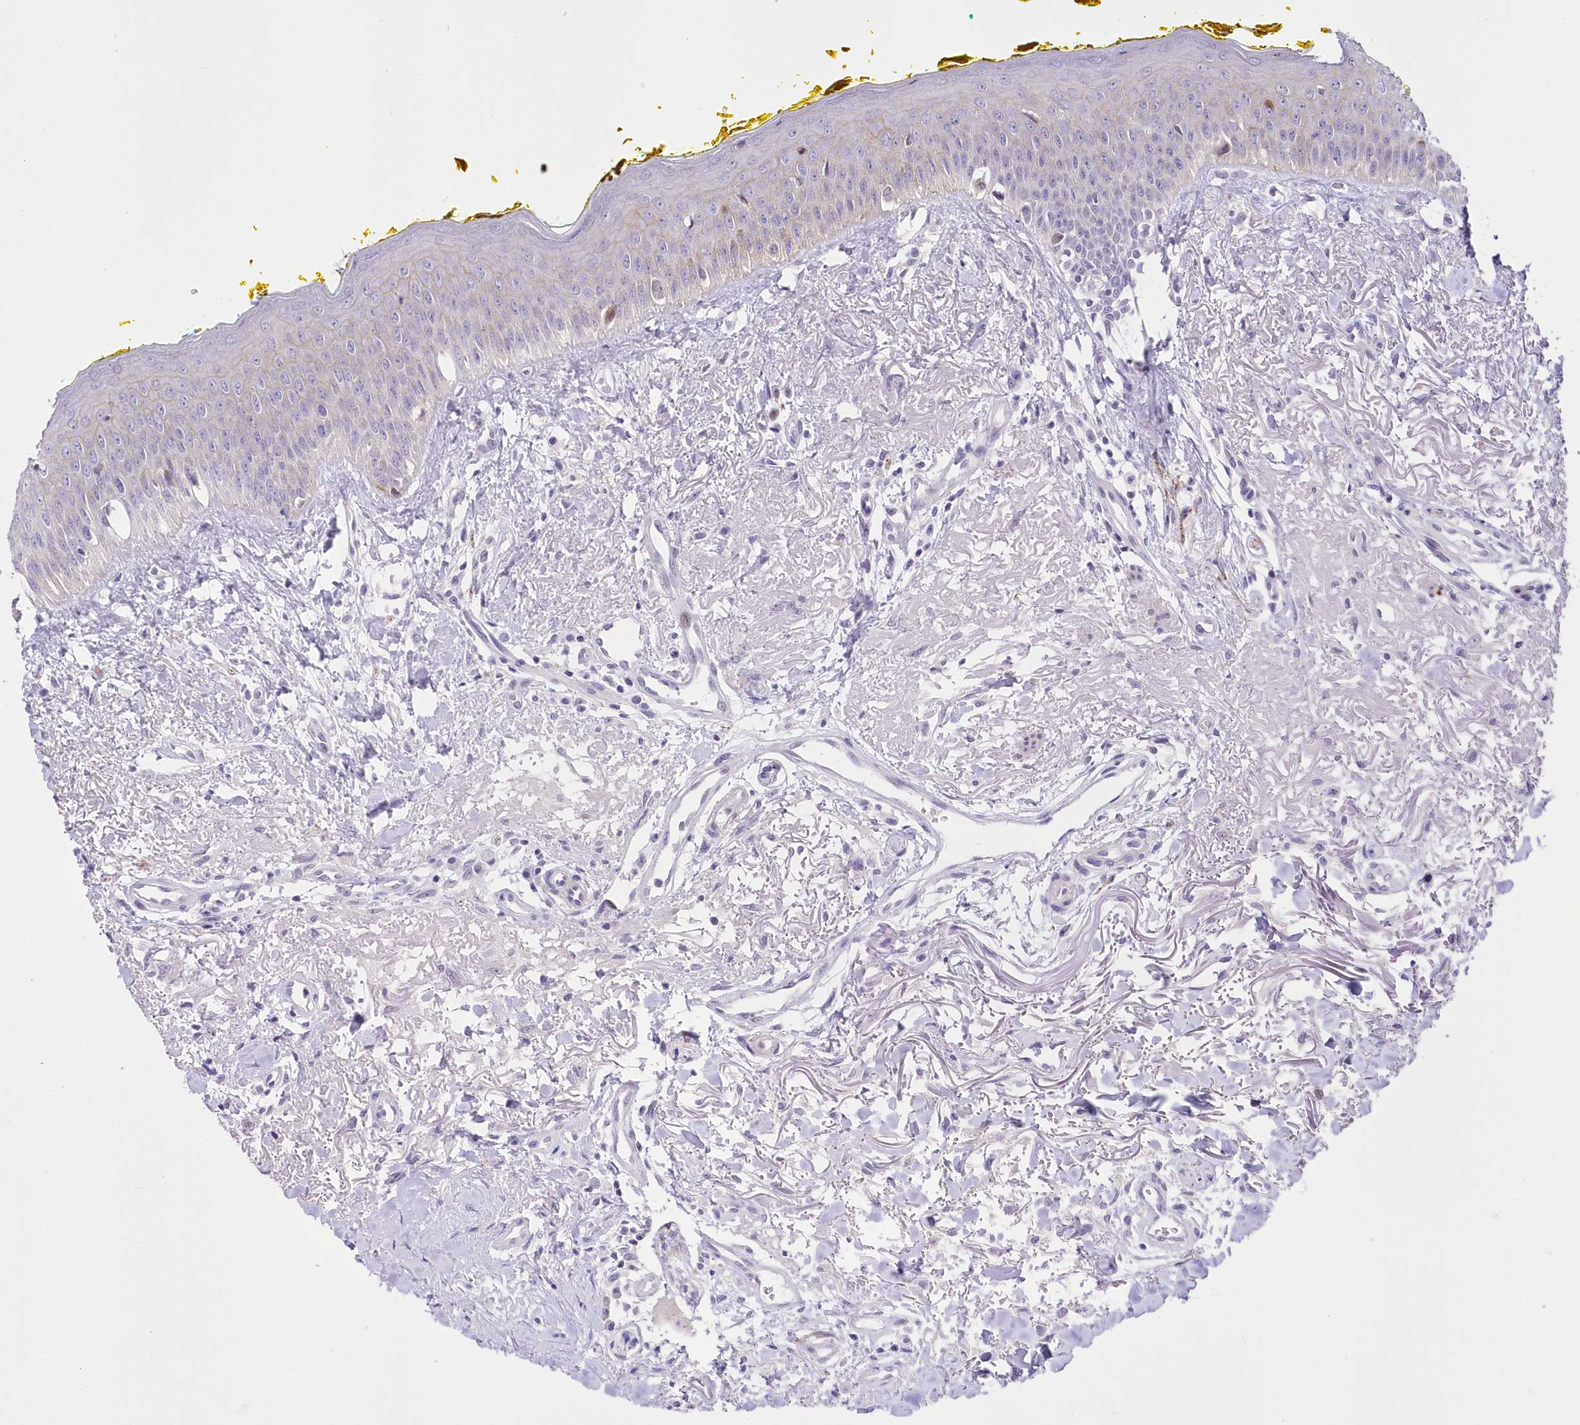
{"staining": {"intensity": "weak", "quantity": "25%-75%", "location": "cytoplasmic/membranous"}, "tissue": "oral mucosa", "cell_type": "Squamous epithelial cells", "image_type": "normal", "snomed": [{"axis": "morphology", "description": "Normal tissue, NOS"}, {"axis": "topography", "description": "Oral tissue"}], "caption": "The histopathology image reveals staining of benign oral mucosa, revealing weak cytoplasmic/membranous protein staining (brown color) within squamous epithelial cells. (DAB = brown stain, brightfield microscopy at high magnification).", "gene": "FAM241B", "patient": {"sex": "female", "age": 70}}